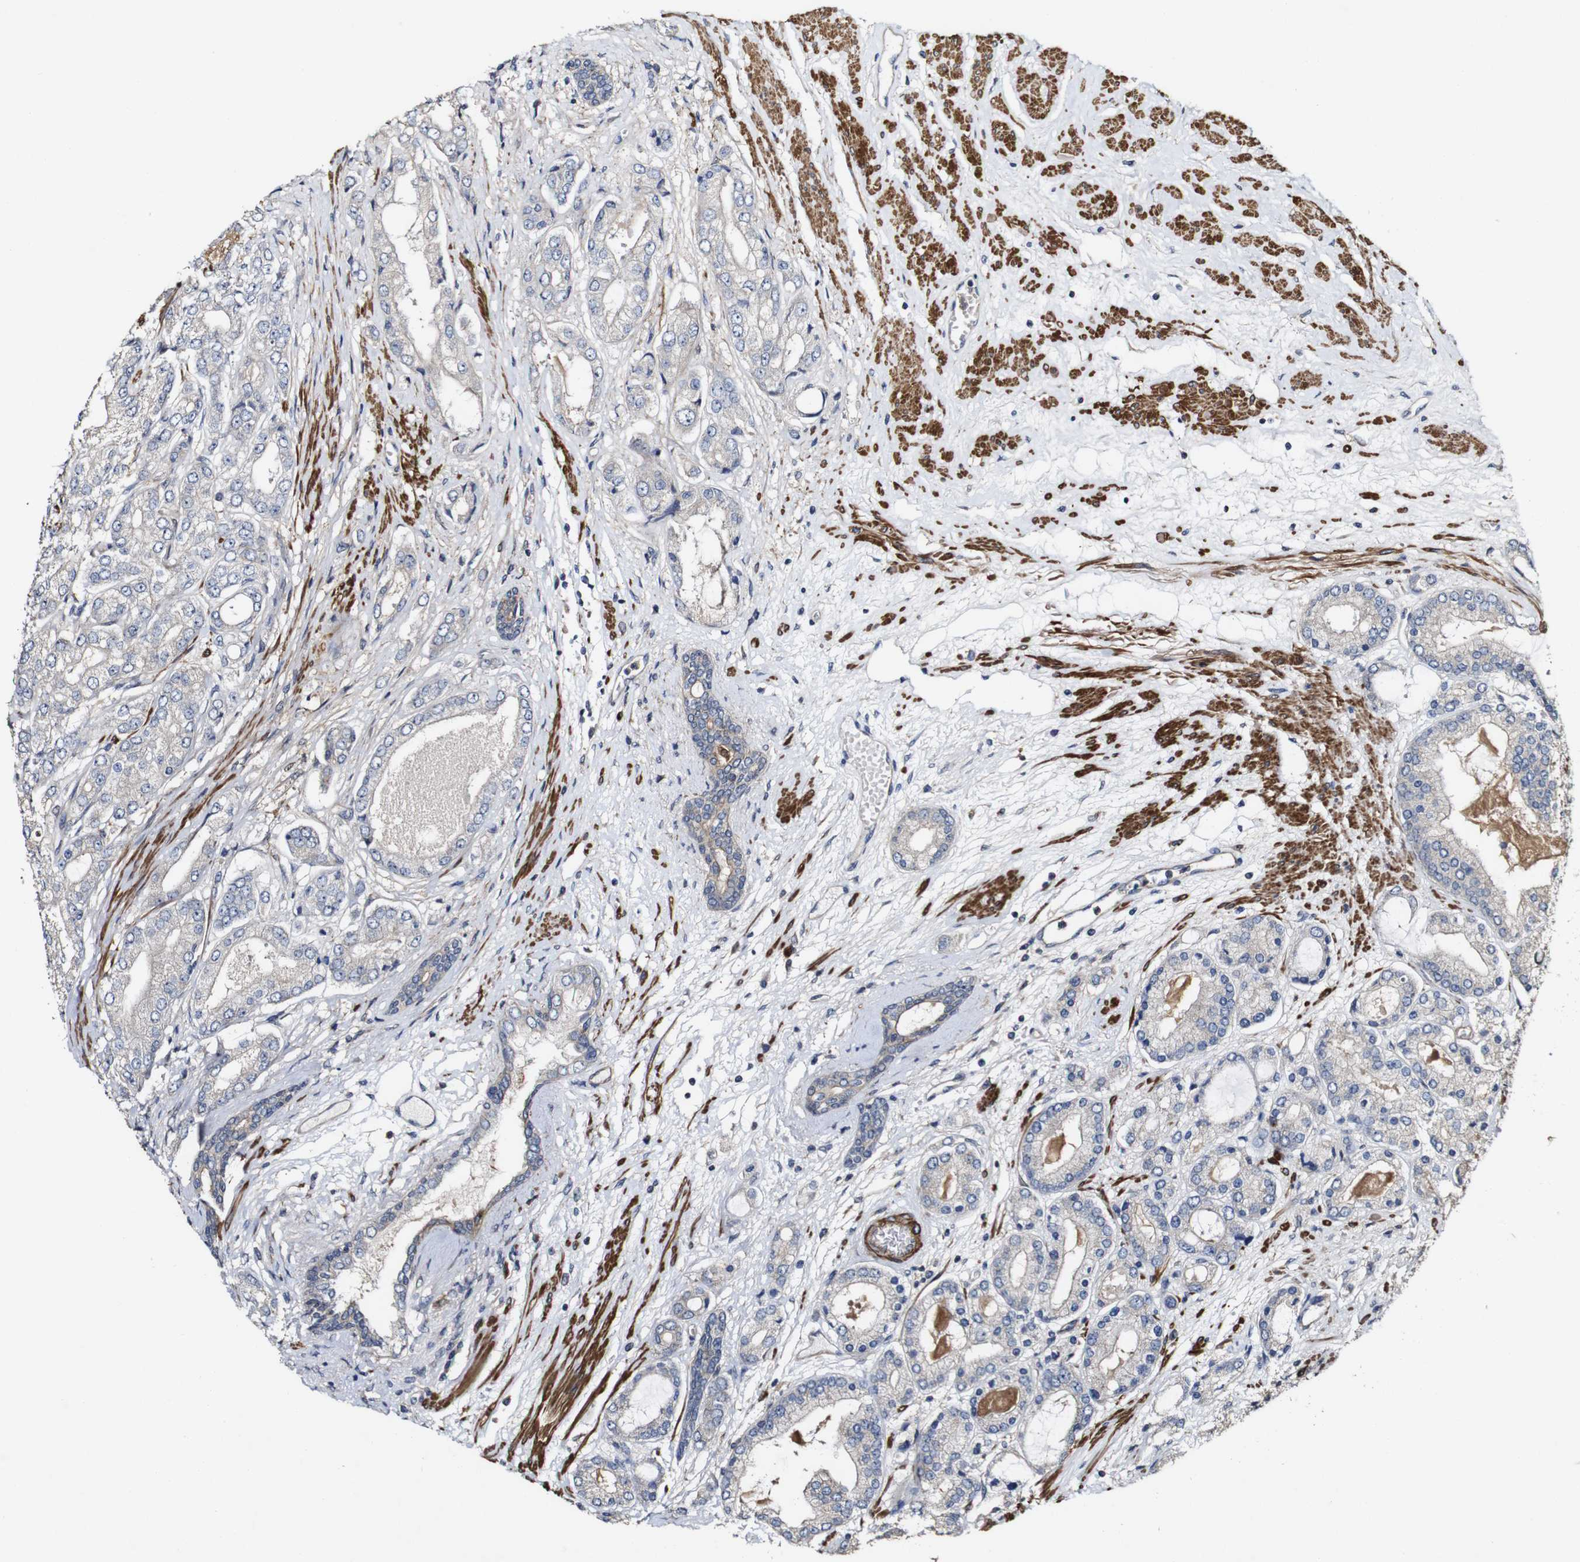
{"staining": {"intensity": "weak", "quantity": "<25%", "location": "cytoplasmic/membranous"}, "tissue": "prostate cancer", "cell_type": "Tumor cells", "image_type": "cancer", "snomed": [{"axis": "morphology", "description": "Adenocarcinoma, High grade"}, {"axis": "topography", "description": "Prostate"}], "caption": "There is no significant positivity in tumor cells of prostate cancer.", "gene": "GSDME", "patient": {"sex": "male", "age": 59}}